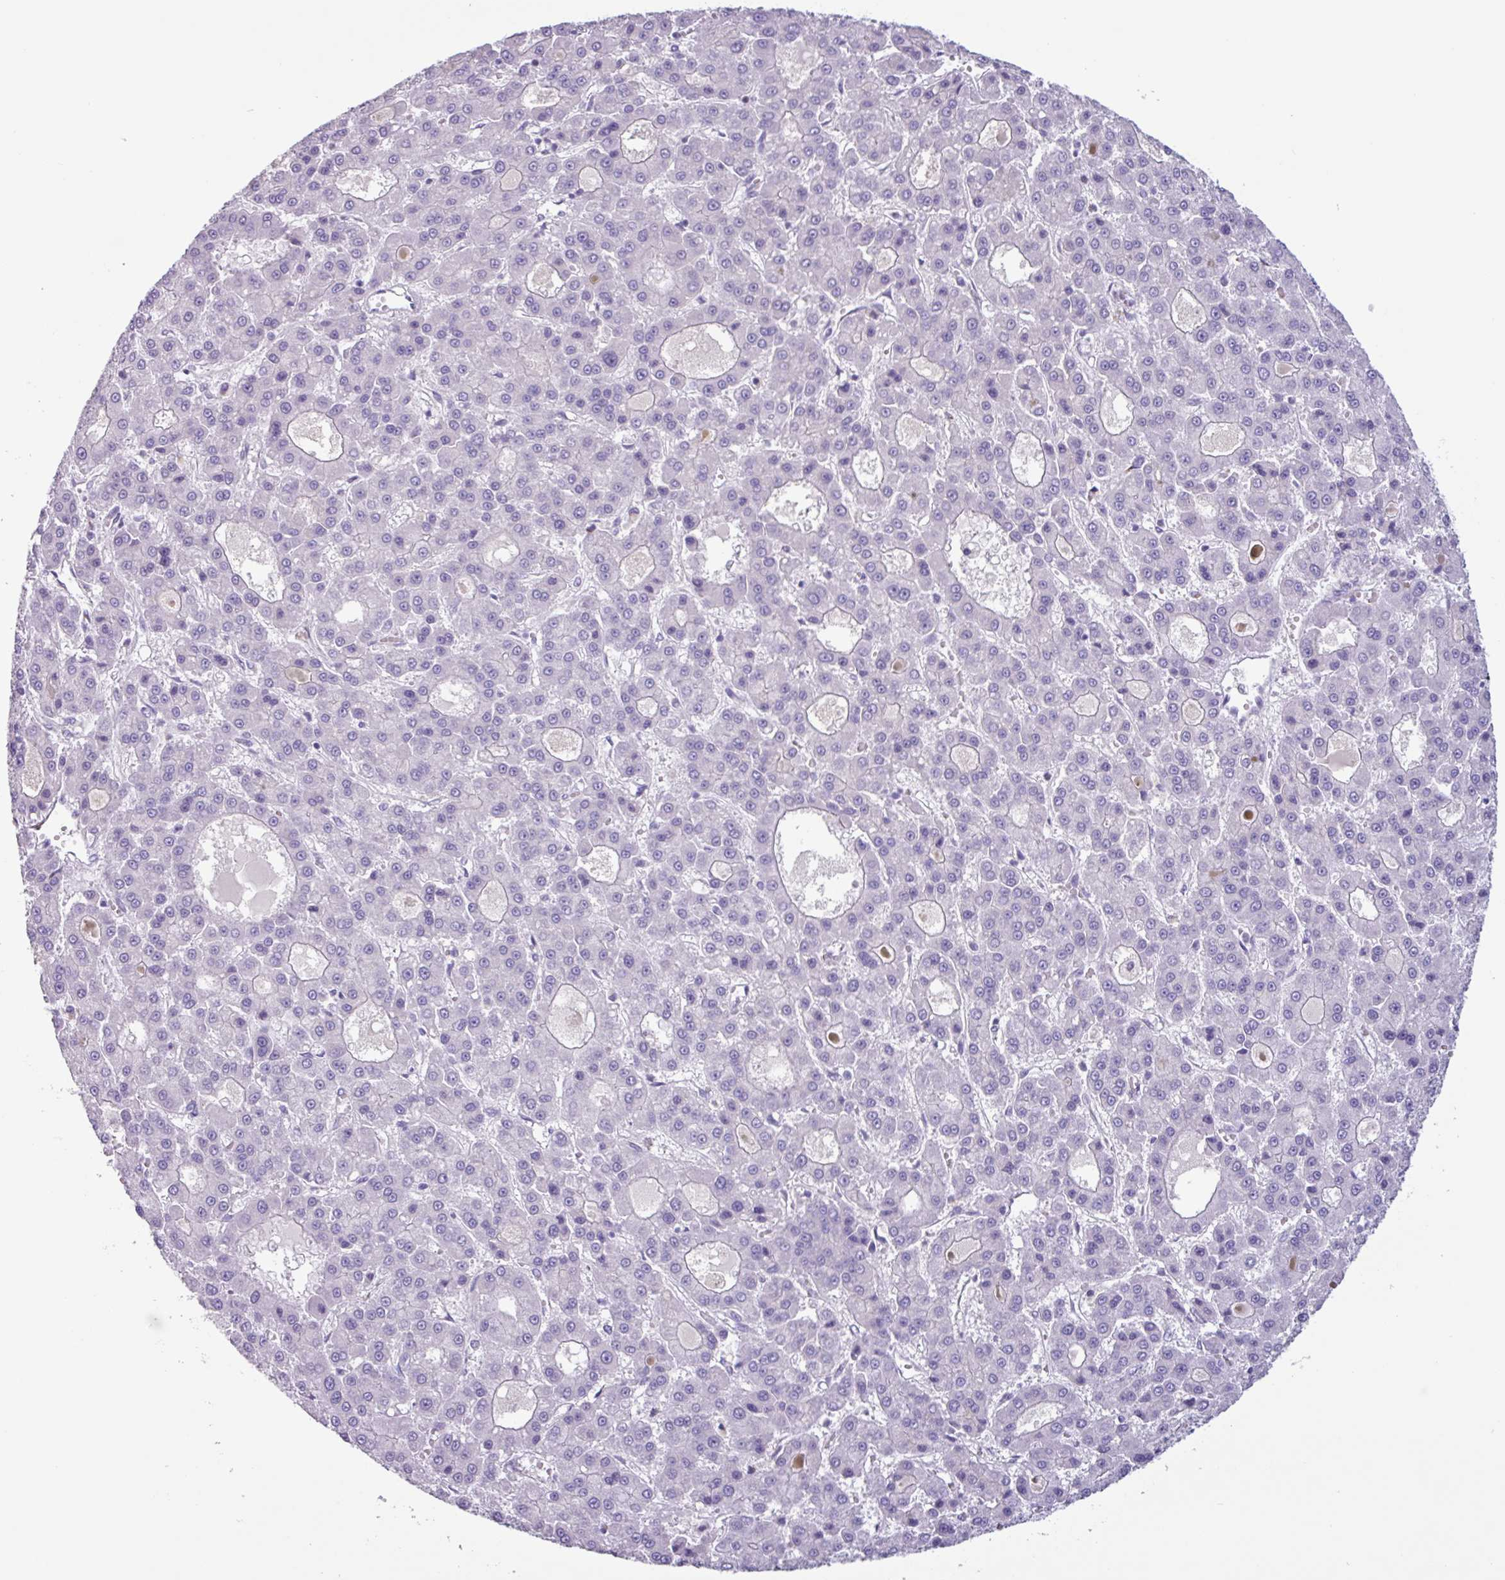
{"staining": {"intensity": "negative", "quantity": "none", "location": "none"}, "tissue": "liver cancer", "cell_type": "Tumor cells", "image_type": "cancer", "snomed": [{"axis": "morphology", "description": "Carcinoma, Hepatocellular, NOS"}, {"axis": "topography", "description": "Liver"}], "caption": "Immunohistochemistry (IHC) of liver cancer displays no expression in tumor cells.", "gene": "ADGRE1", "patient": {"sex": "male", "age": 70}}